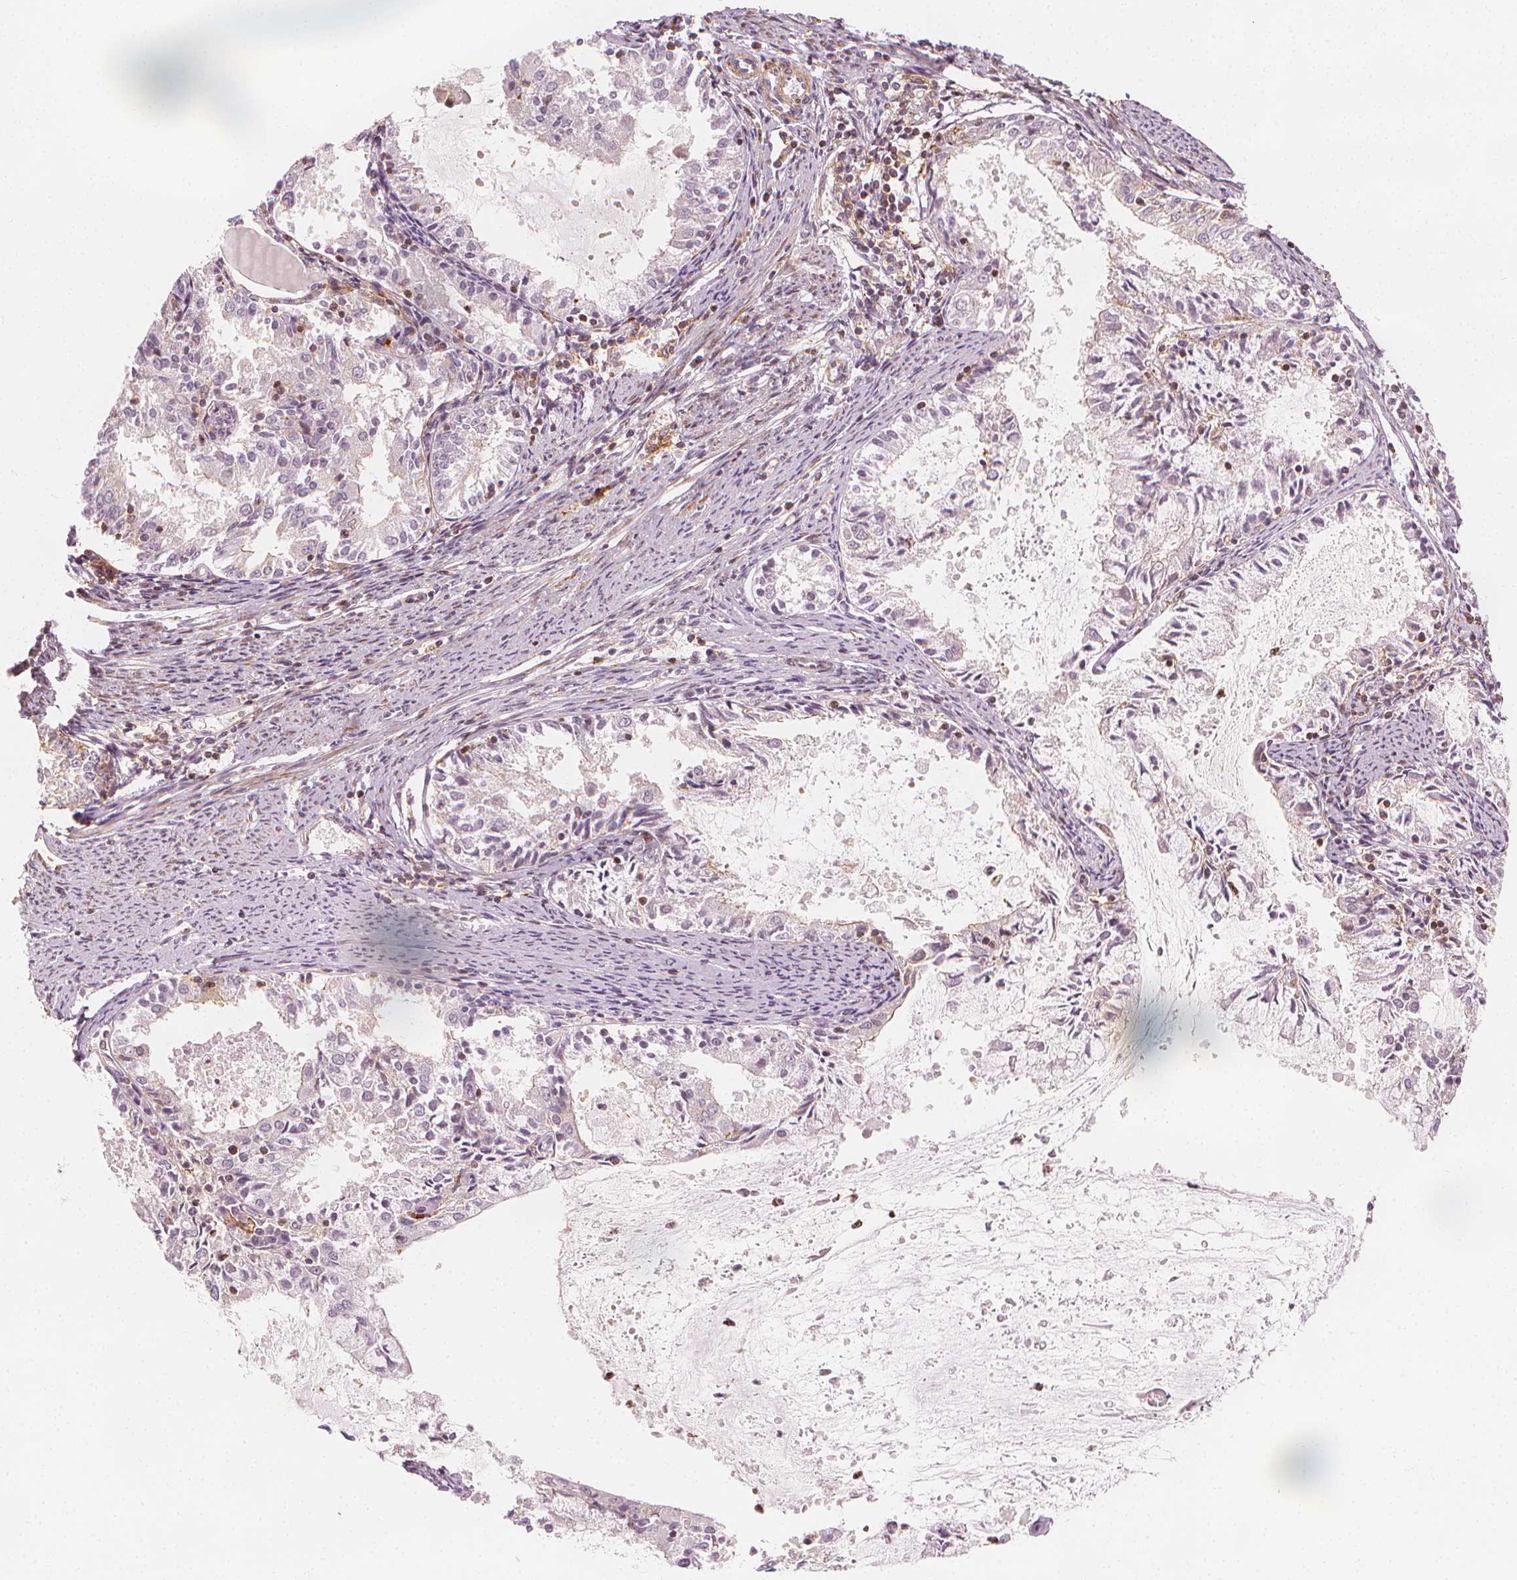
{"staining": {"intensity": "weak", "quantity": "<25%", "location": "cytoplasmic/membranous"}, "tissue": "endometrial cancer", "cell_type": "Tumor cells", "image_type": "cancer", "snomed": [{"axis": "morphology", "description": "Adenocarcinoma, NOS"}, {"axis": "topography", "description": "Endometrium"}], "caption": "IHC of human endometrial cancer exhibits no staining in tumor cells. The staining was performed using DAB to visualize the protein expression in brown, while the nuclei were stained in blue with hematoxylin (Magnification: 20x).", "gene": "ARHGAP26", "patient": {"sex": "female", "age": 57}}